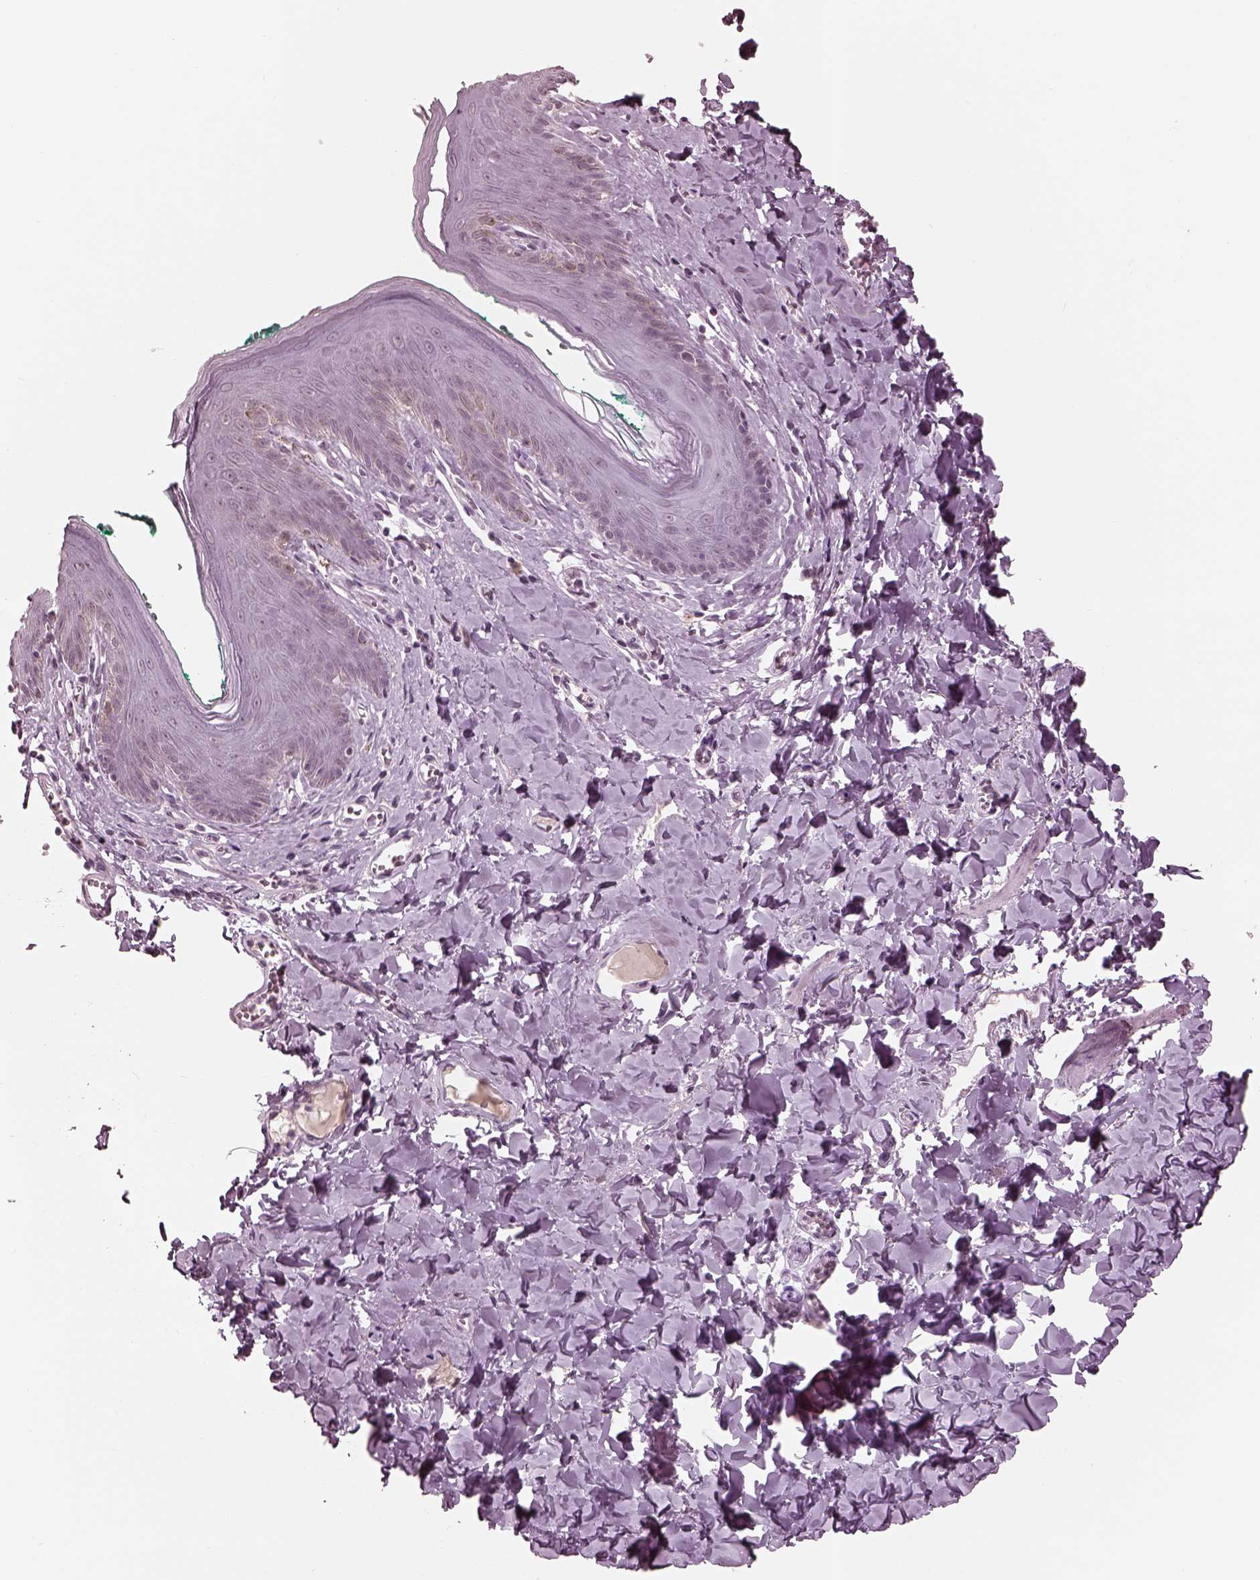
{"staining": {"intensity": "negative", "quantity": "none", "location": "none"}, "tissue": "skin", "cell_type": "Epidermal cells", "image_type": "normal", "snomed": [{"axis": "morphology", "description": "Normal tissue, NOS"}, {"axis": "topography", "description": "Vulva"}, {"axis": "topography", "description": "Peripheral nerve tissue"}], "caption": "The histopathology image shows no staining of epidermal cells in normal skin. (Brightfield microscopy of DAB immunohistochemistry (IHC) at high magnification).", "gene": "GARIN4", "patient": {"sex": "female", "age": 66}}